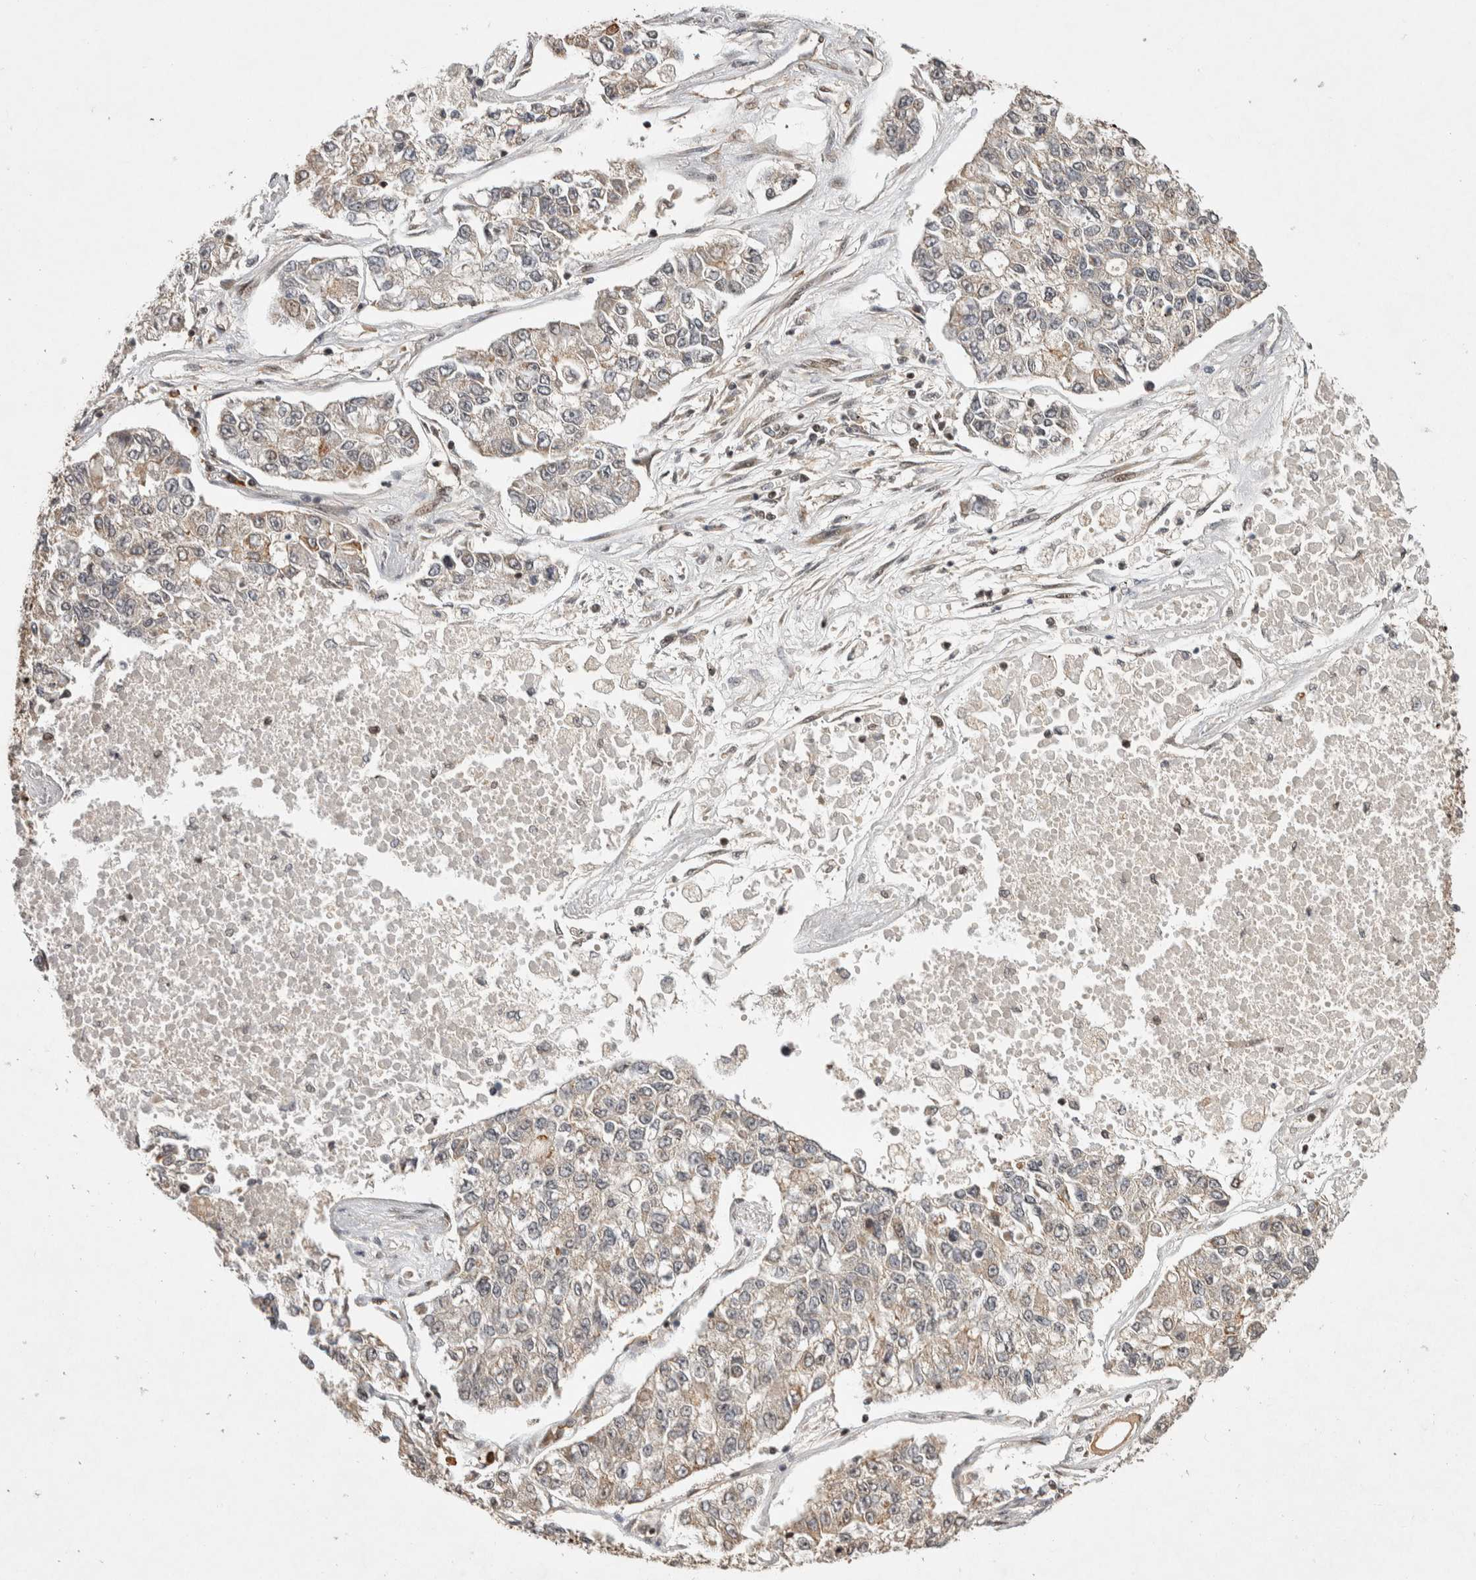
{"staining": {"intensity": "negative", "quantity": "none", "location": "none"}, "tissue": "lung cancer", "cell_type": "Tumor cells", "image_type": "cancer", "snomed": [{"axis": "morphology", "description": "Adenocarcinoma, NOS"}, {"axis": "topography", "description": "Lung"}], "caption": "Immunohistochemical staining of human lung cancer (adenocarcinoma) reveals no significant positivity in tumor cells.", "gene": "TOR1B", "patient": {"sex": "male", "age": 49}}